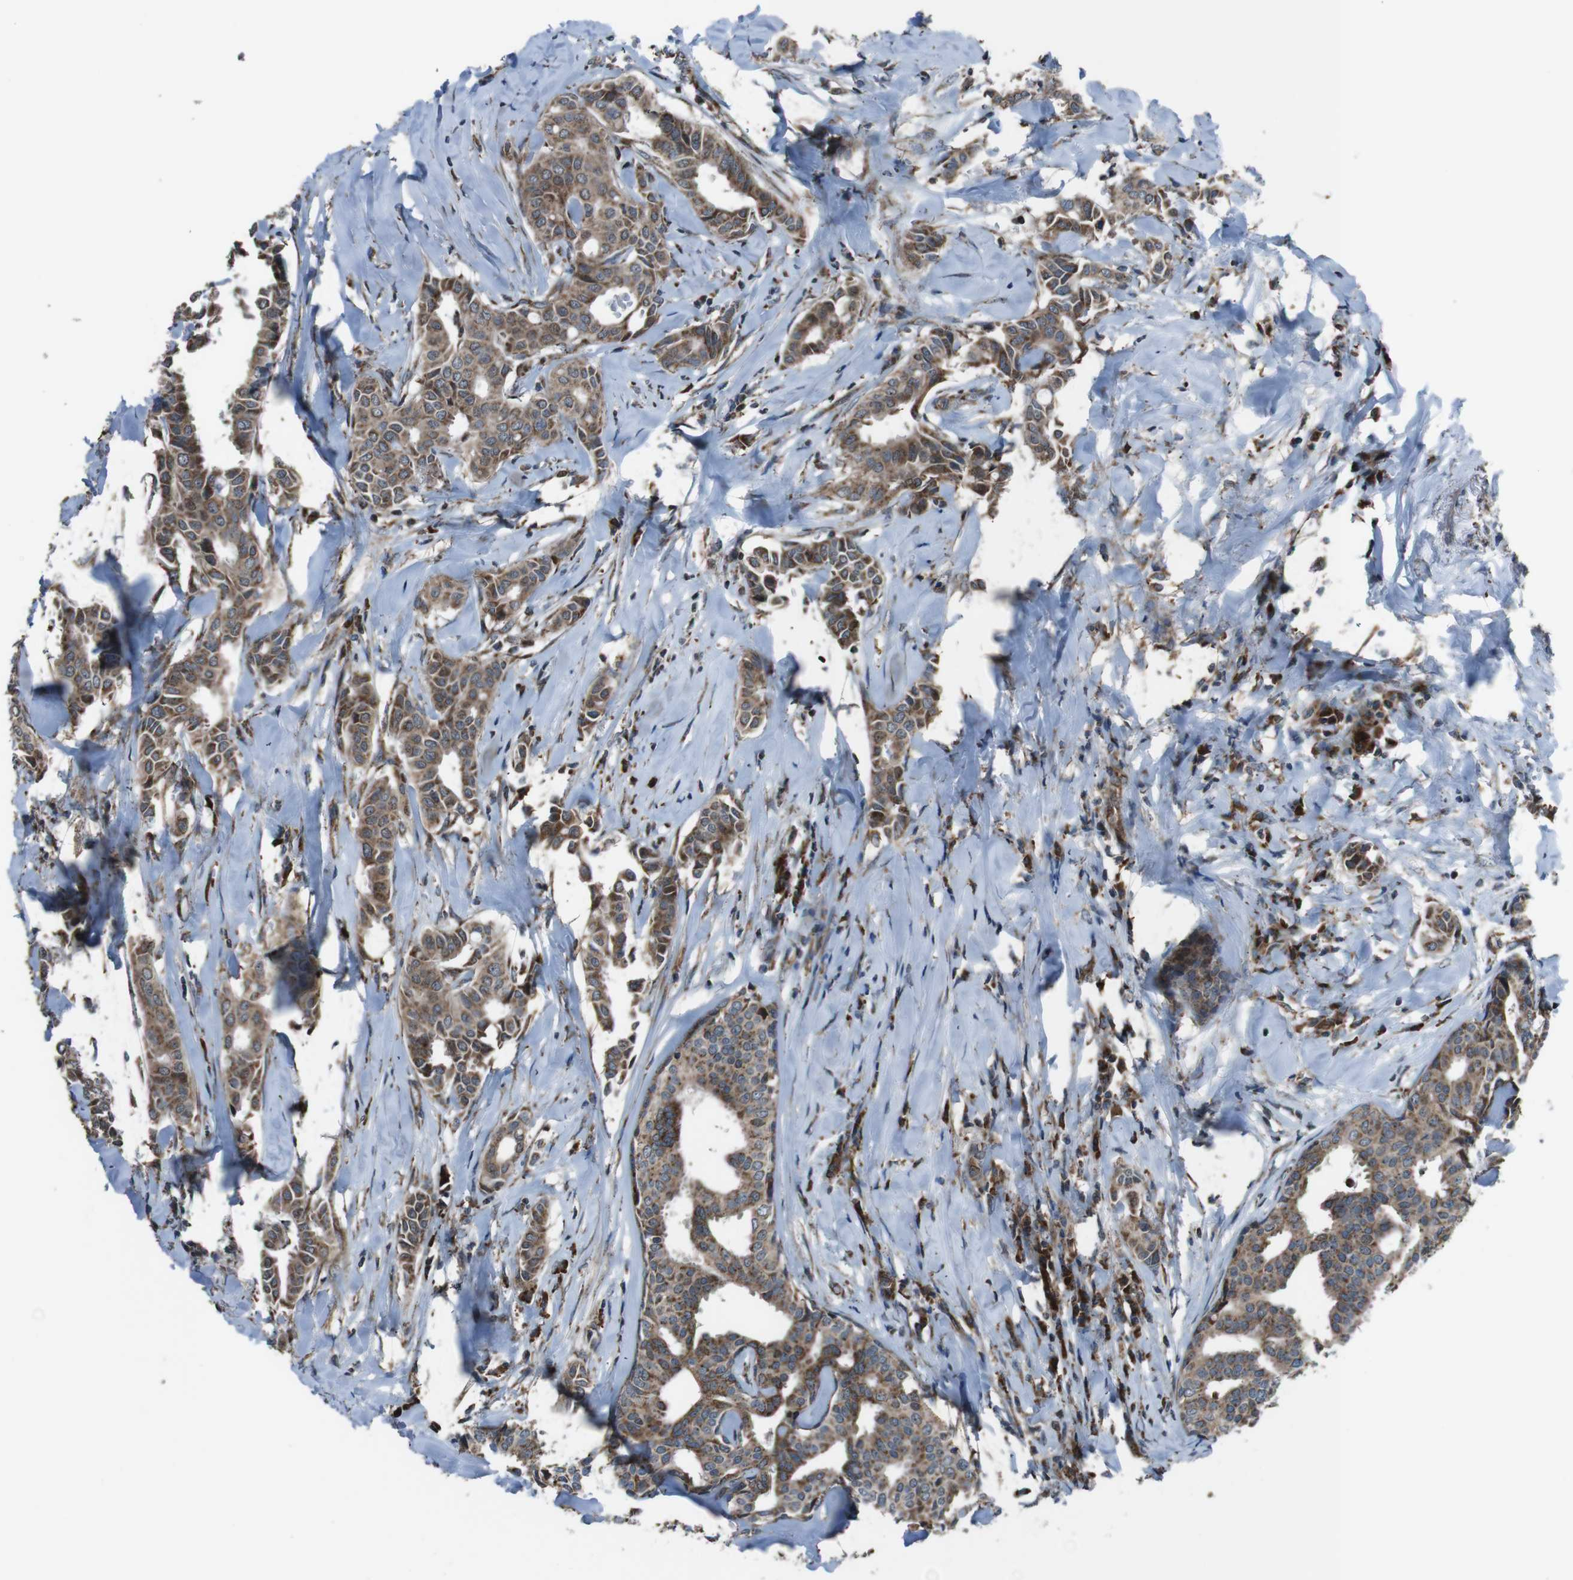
{"staining": {"intensity": "moderate", "quantity": ">75%", "location": "cytoplasmic/membranous"}, "tissue": "head and neck cancer", "cell_type": "Tumor cells", "image_type": "cancer", "snomed": [{"axis": "morphology", "description": "Adenocarcinoma, NOS"}, {"axis": "topography", "description": "Salivary gland"}, {"axis": "topography", "description": "Head-Neck"}], "caption": "Head and neck cancer (adenocarcinoma) tissue demonstrates moderate cytoplasmic/membranous expression in approximately >75% of tumor cells", "gene": "GIMAP8", "patient": {"sex": "female", "age": 59}}